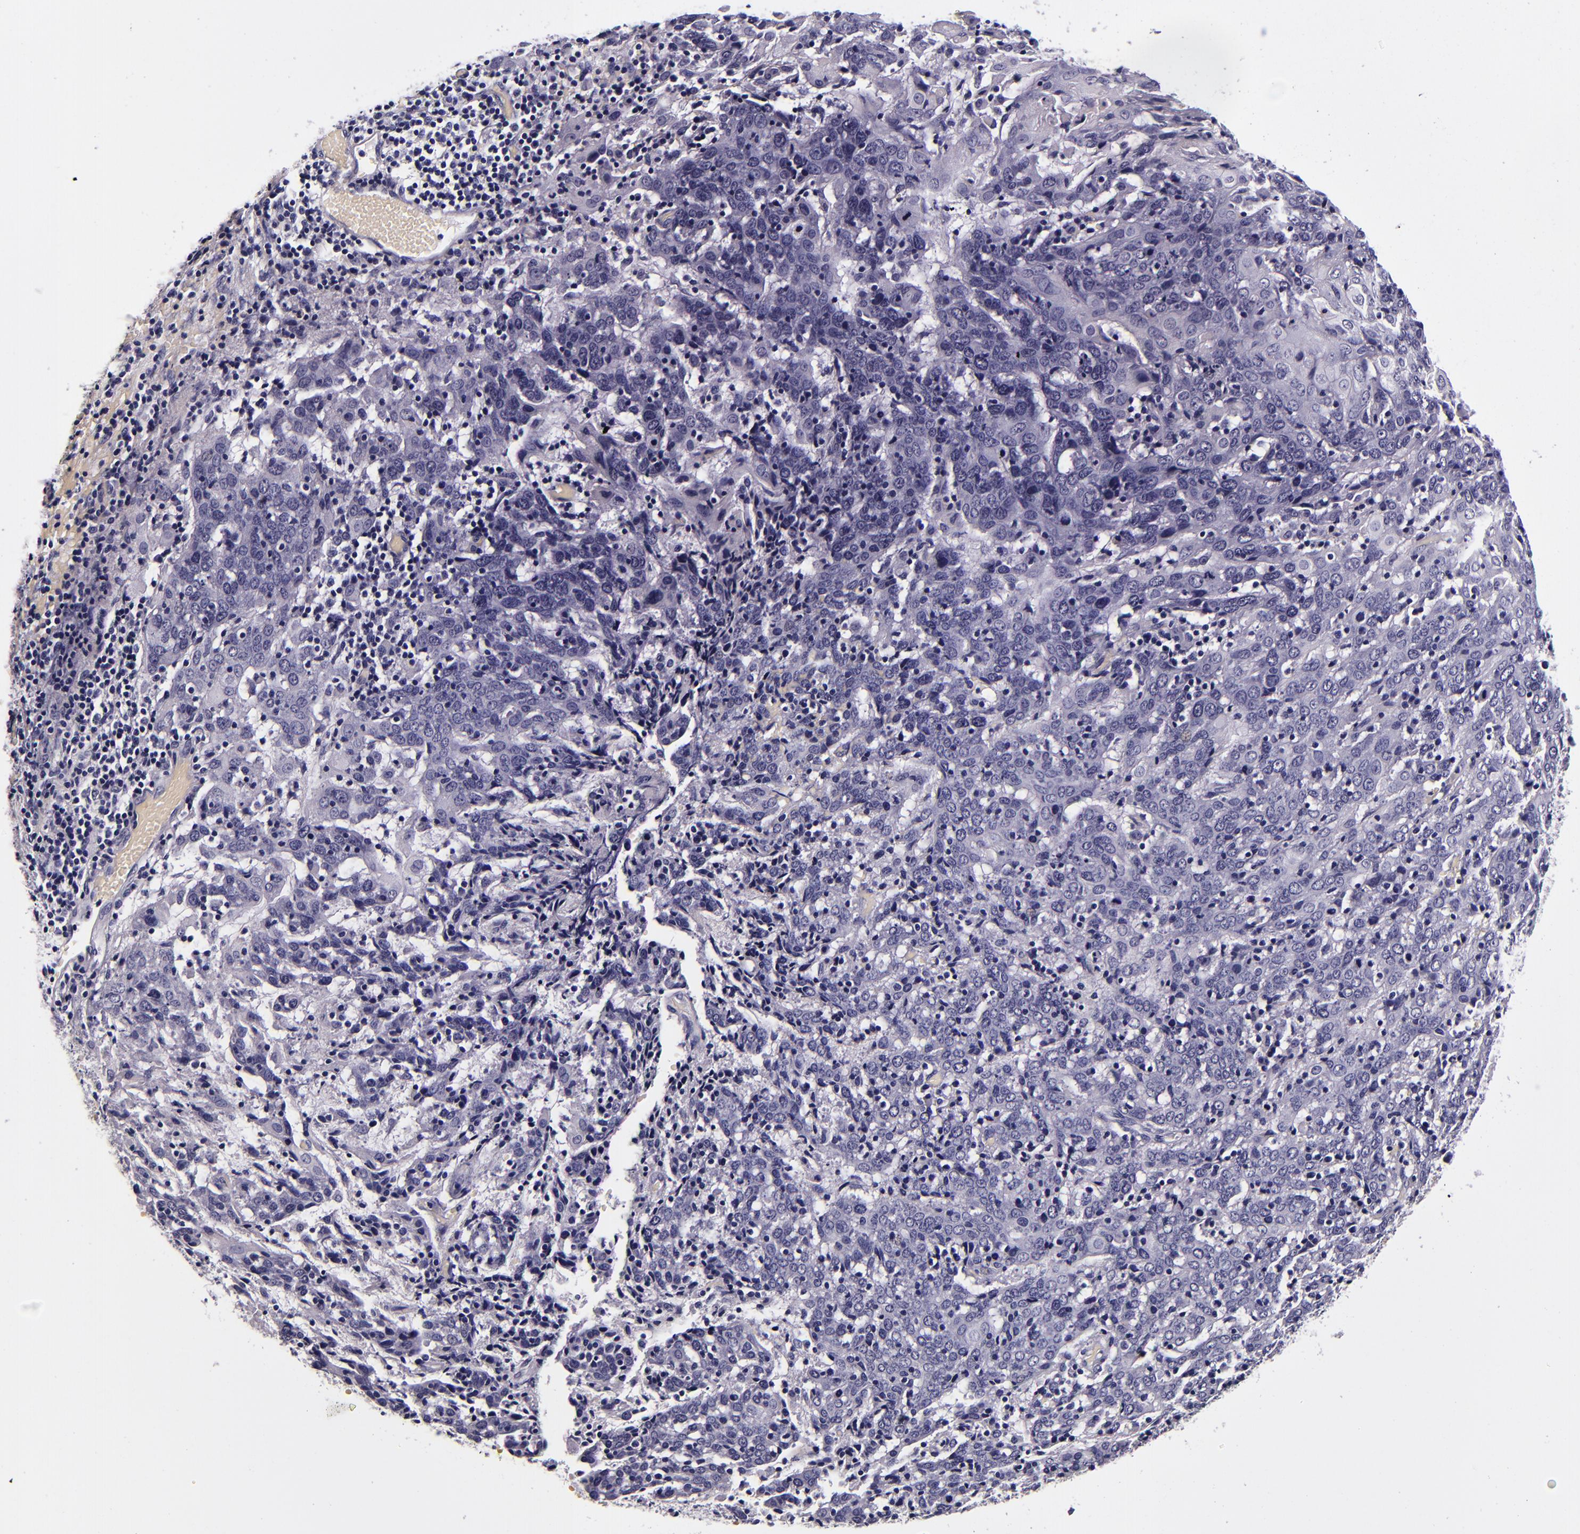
{"staining": {"intensity": "negative", "quantity": "none", "location": "none"}, "tissue": "cervical cancer", "cell_type": "Tumor cells", "image_type": "cancer", "snomed": [{"axis": "morphology", "description": "Normal tissue, NOS"}, {"axis": "morphology", "description": "Squamous cell carcinoma, NOS"}, {"axis": "topography", "description": "Cervix"}], "caption": "Protein analysis of cervical squamous cell carcinoma demonstrates no significant expression in tumor cells. (DAB (3,3'-diaminobenzidine) IHC, high magnification).", "gene": "FBN1", "patient": {"sex": "female", "age": 67}}